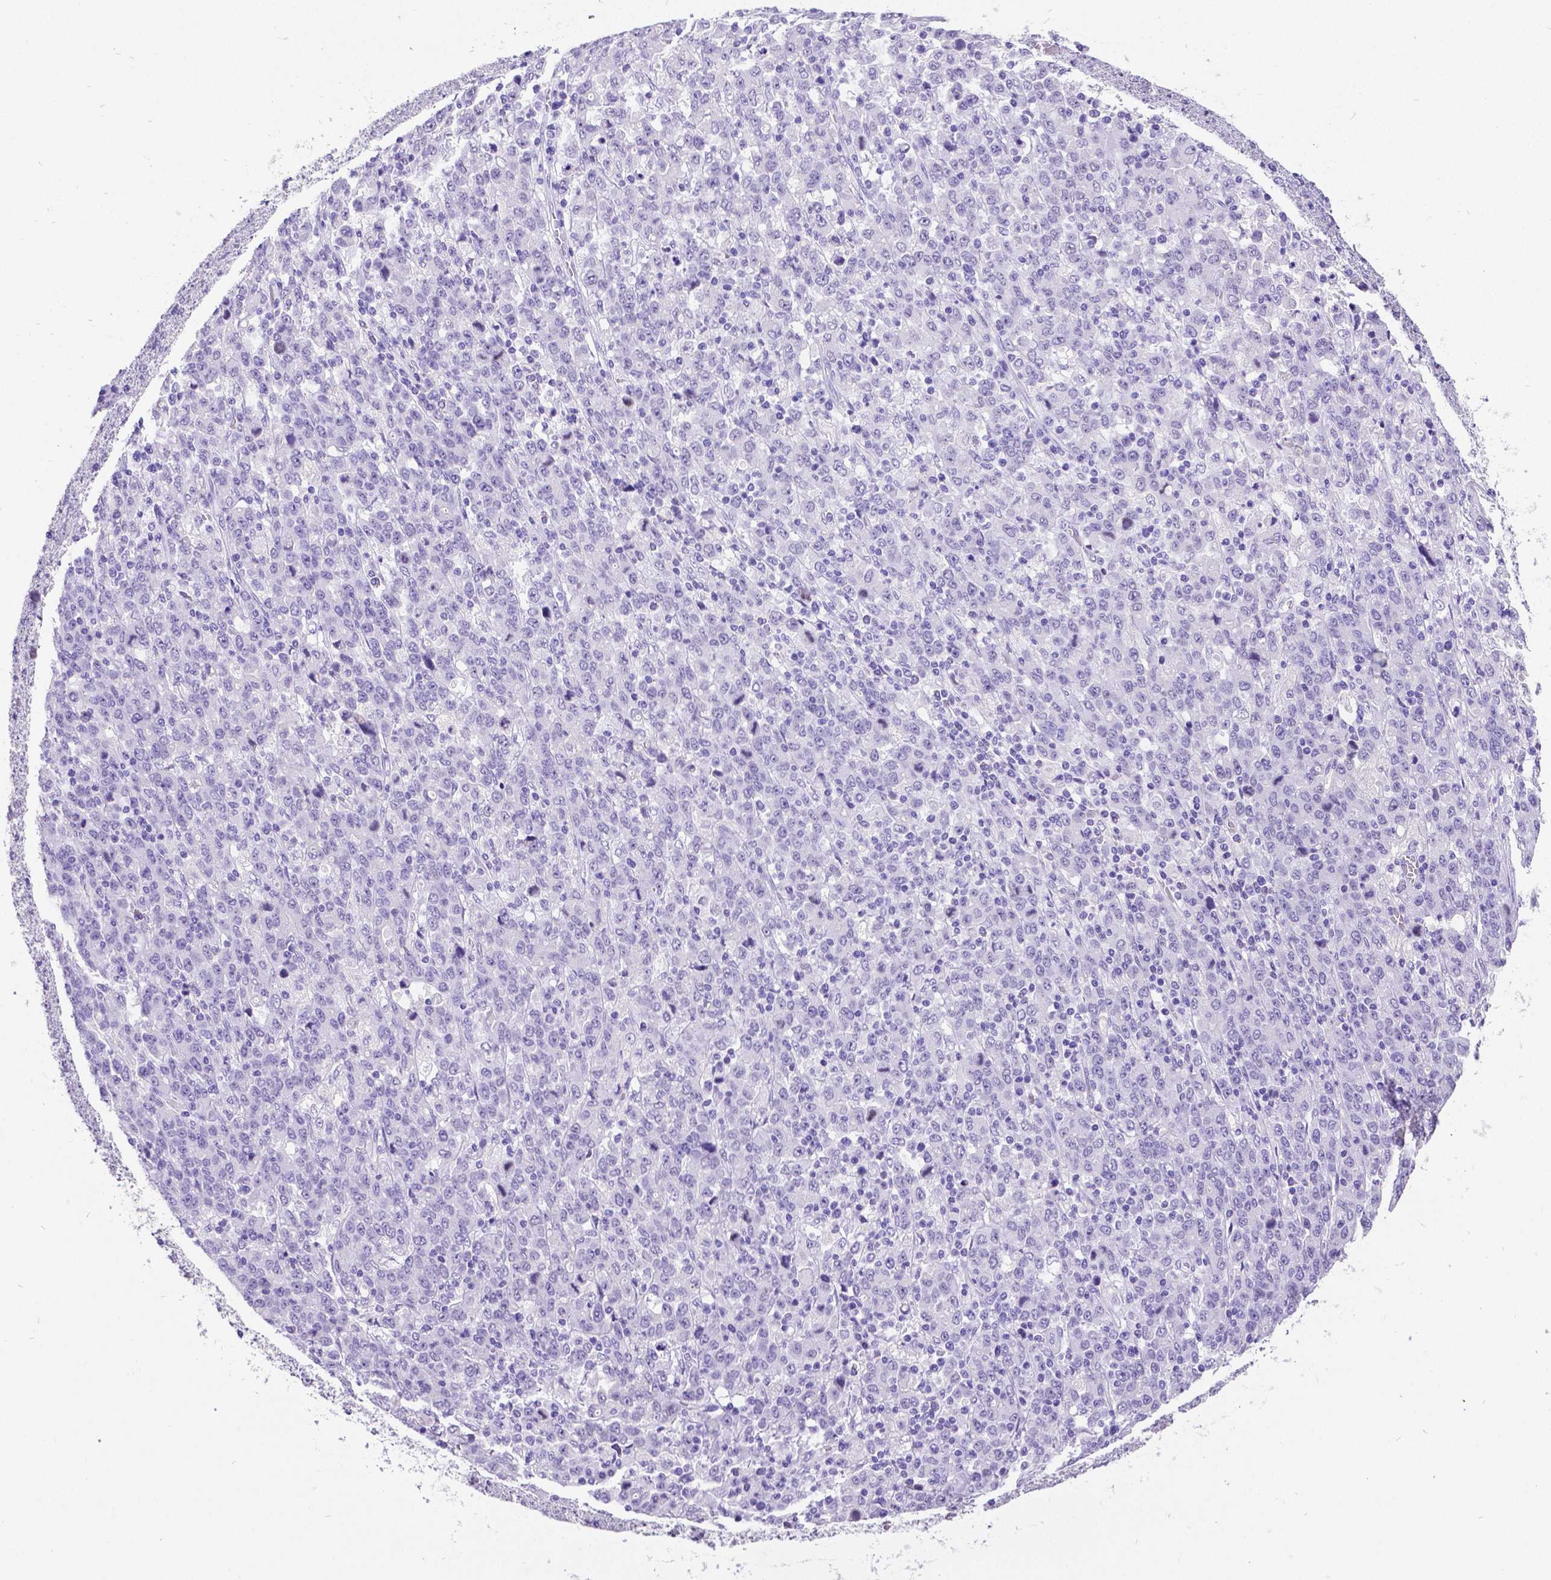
{"staining": {"intensity": "negative", "quantity": "none", "location": "none"}, "tissue": "stomach cancer", "cell_type": "Tumor cells", "image_type": "cancer", "snomed": [{"axis": "morphology", "description": "Adenocarcinoma, NOS"}, {"axis": "topography", "description": "Stomach, upper"}], "caption": "DAB (3,3'-diaminobenzidine) immunohistochemical staining of stomach cancer (adenocarcinoma) reveals no significant staining in tumor cells.", "gene": "SATB2", "patient": {"sex": "male", "age": 69}}